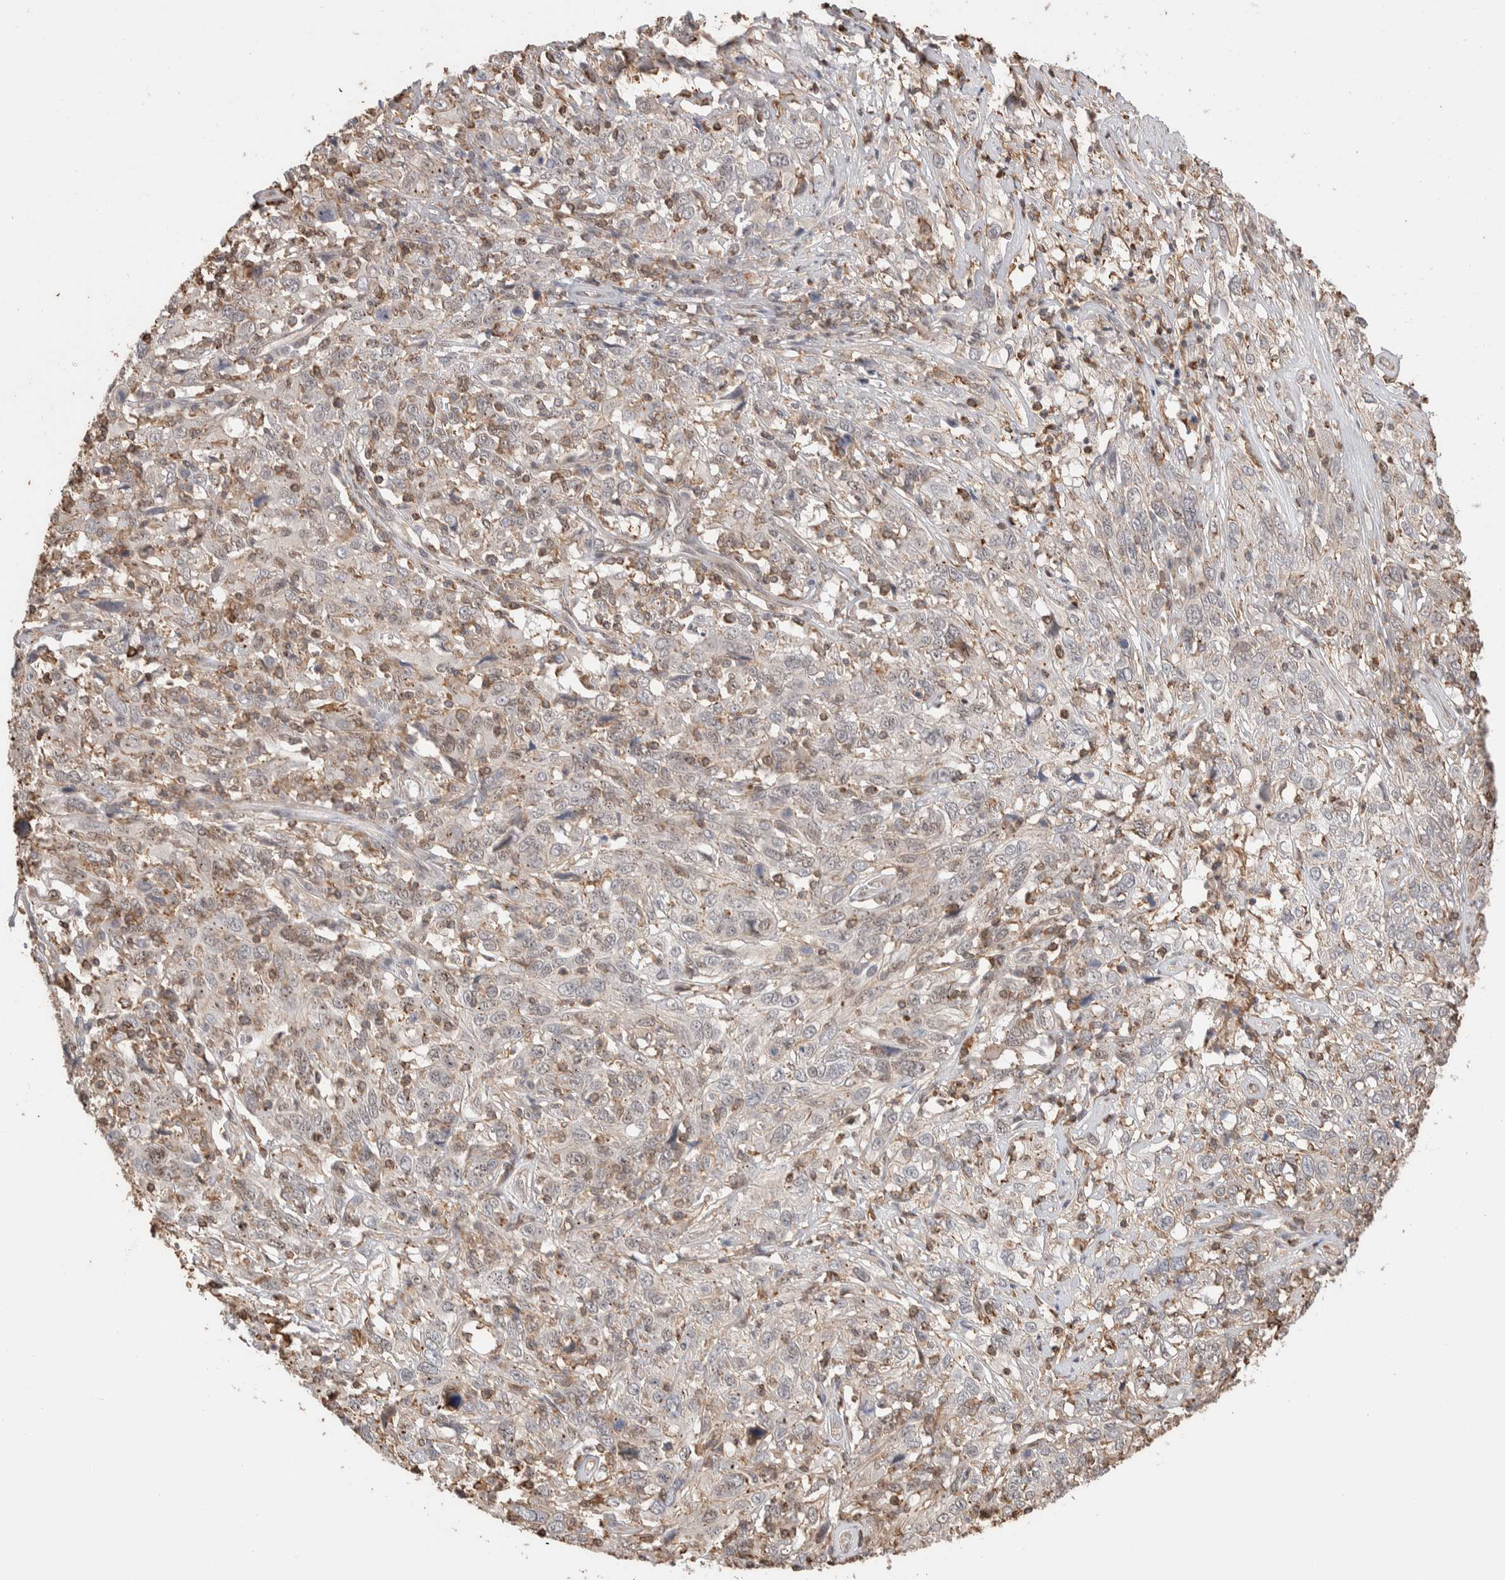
{"staining": {"intensity": "negative", "quantity": "none", "location": "none"}, "tissue": "cervical cancer", "cell_type": "Tumor cells", "image_type": "cancer", "snomed": [{"axis": "morphology", "description": "Squamous cell carcinoma, NOS"}, {"axis": "topography", "description": "Cervix"}], "caption": "The histopathology image reveals no staining of tumor cells in cervical cancer.", "gene": "ZNF704", "patient": {"sex": "female", "age": 46}}